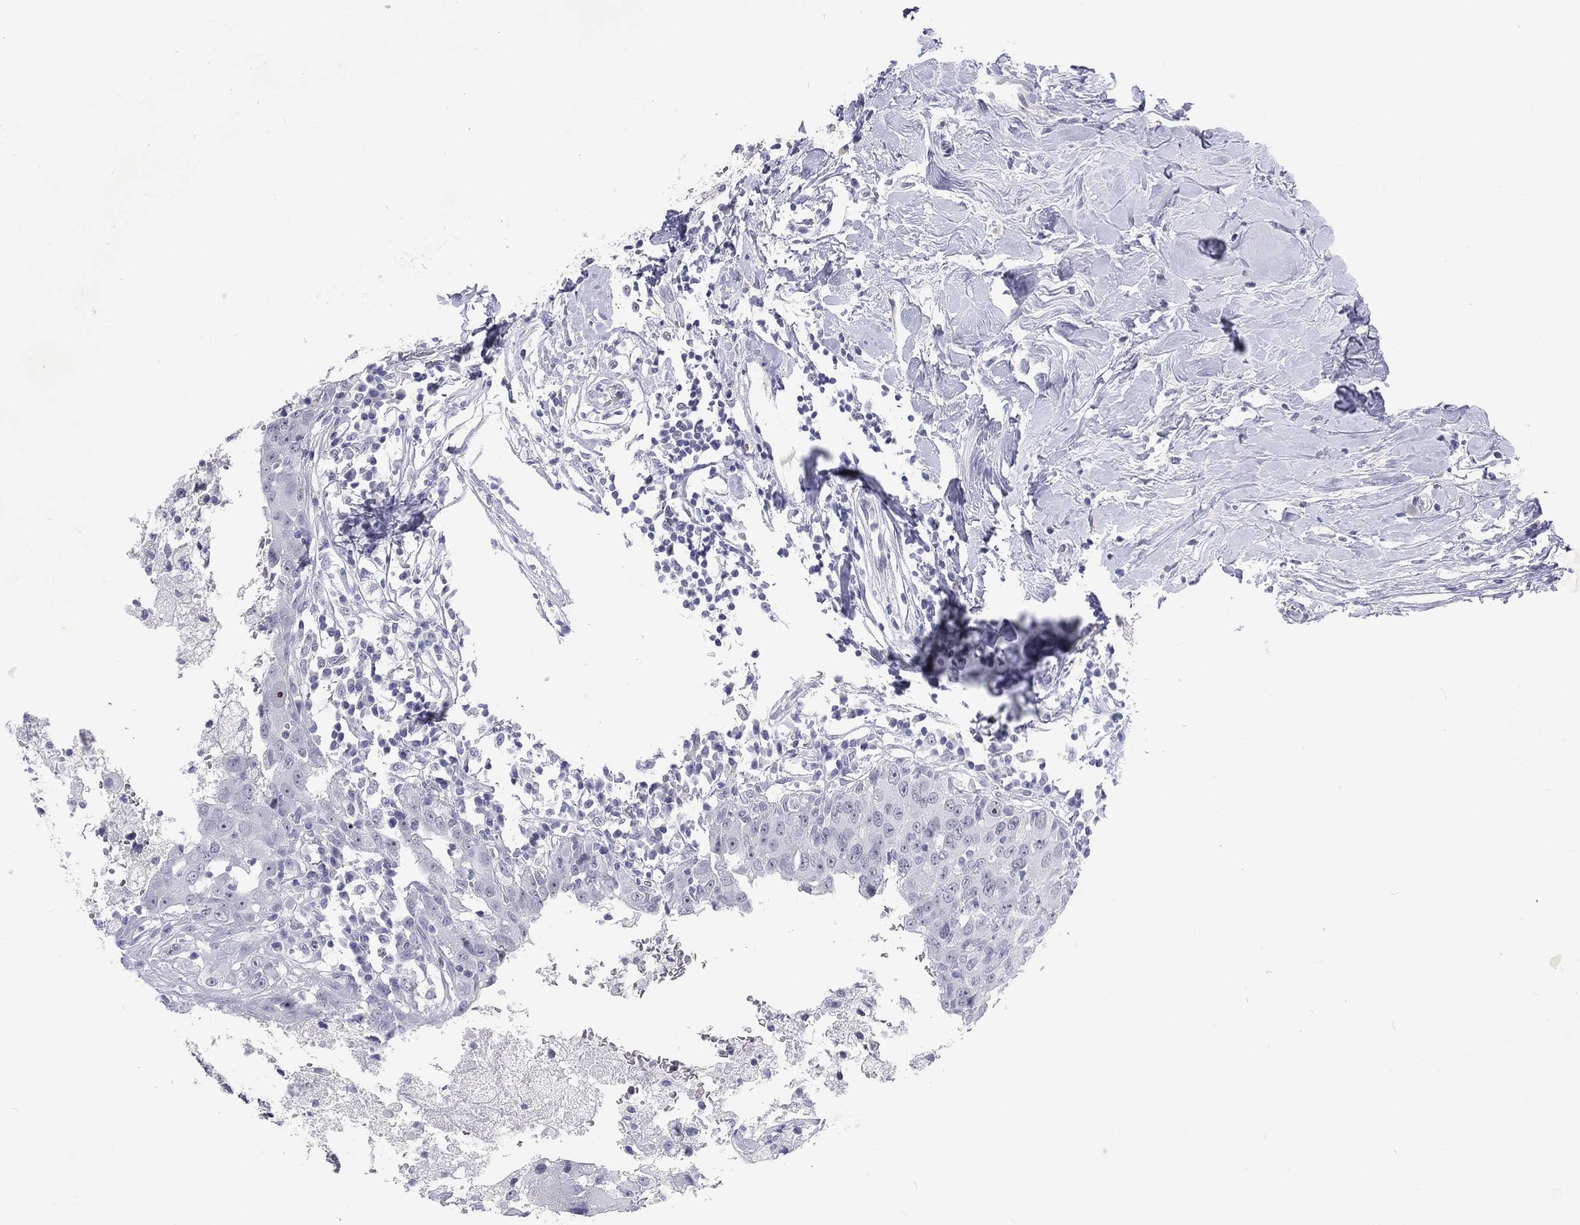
{"staining": {"intensity": "negative", "quantity": "none", "location": "none"}, "tissue": "breast cancer", "cell_type": "Tumor cells", "image_type": "cancer", "snomed": [{"axis": "morphology", "description": "Duct carcinoma"}, {"axis": "topography", "description": "Breast"}], "caption": "DAB (3,3'-diaminobenzidine) immunohistochemical staining of human intraductal carcinoma (breast) reveals no significant staining in tumor cells. The staining is performed using DAB brown chromogen with nuclei counter-stained in using hematoxylin.", "gene": "SSX1", "patient": {"sex": "female", "age": 27}}